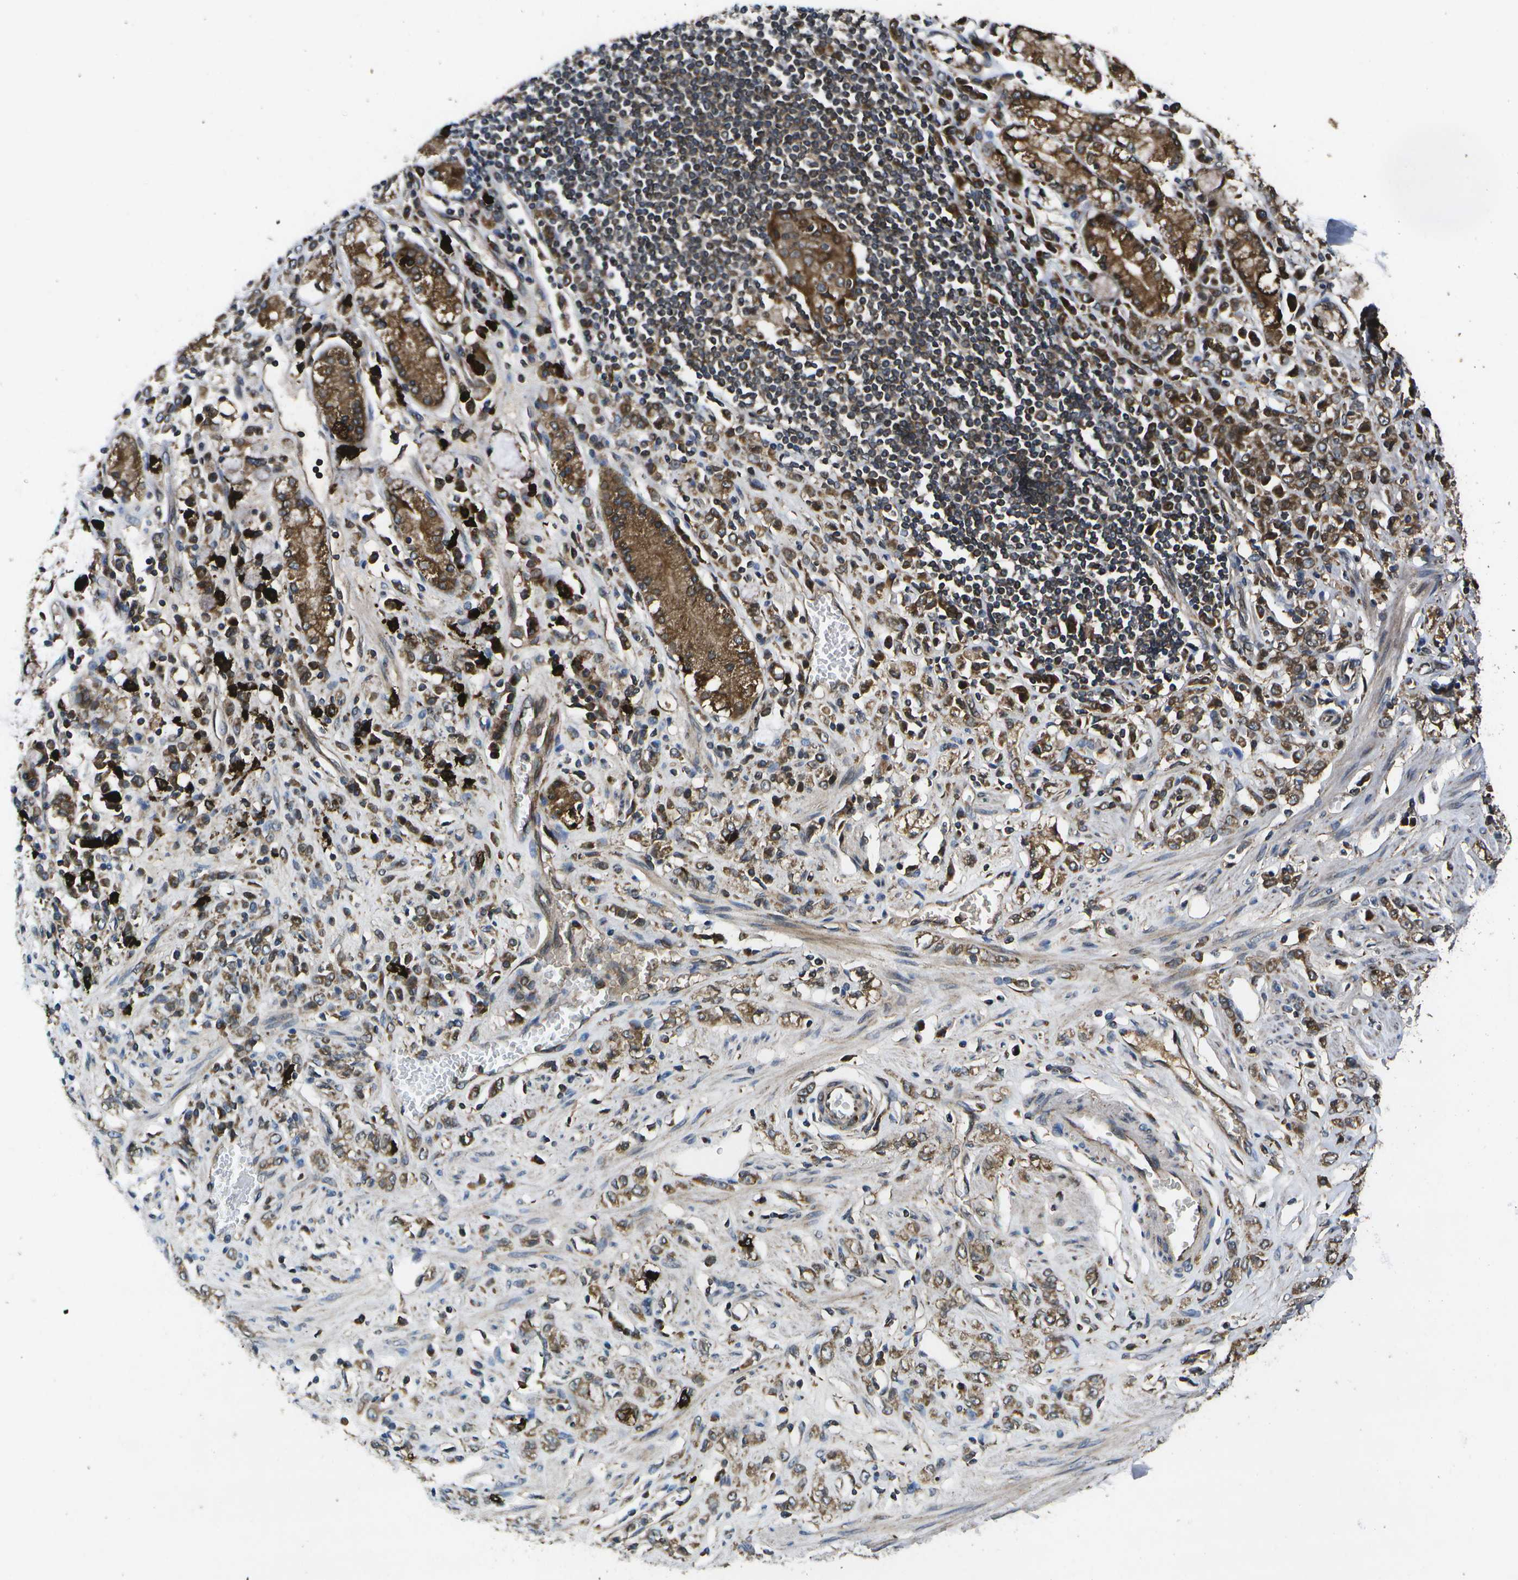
{"staining": {"intensity": "moderate", "quantity": ">75%", "location": "cytoplasmic/membranous"}, "tissue": "stomach cancer", "cell_type": "Tumor cells", "image_type": "cancer", "snomed": [{"axis": "morphology", "description": "Normal tissue, NOS"}, {"axis": "morphology", "description": "Adenocarcinoma, NOS"}, {"axis": "topography", "description": "Stomach"}], "caption": "Immunohistochemistry (IHC) (DAB (3,3'-diaminobenzidine)) staining of human stomach cancer shows moderate cytoplasmic/membranous protein staining in about >75% of tumor cells.", "gene": "HFE", "patient": {"sex": "male", "age": 82}}